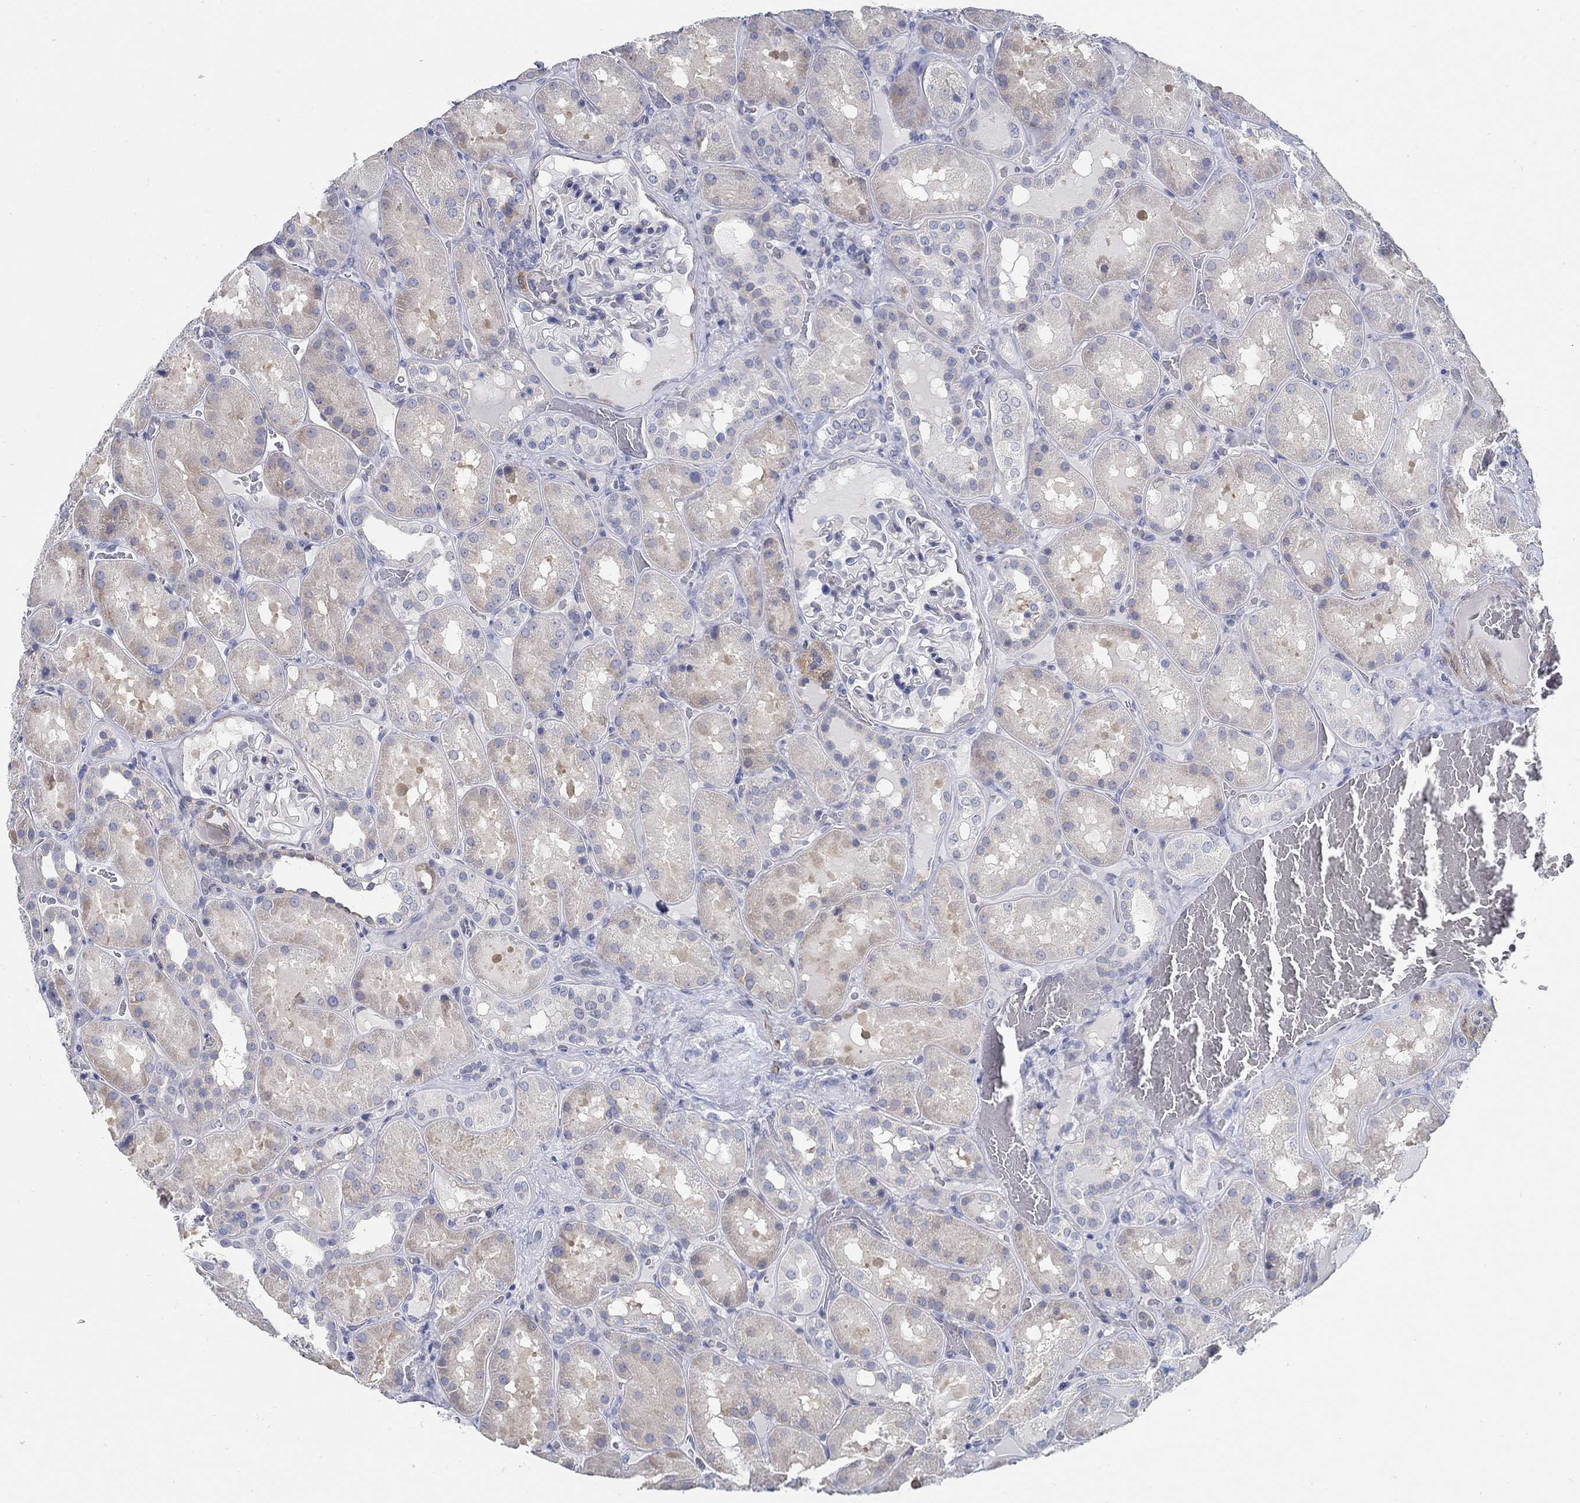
{"staining": {"intensity": "negative", "quantity": "none", "location": "none"}, "tissue": "kidney", "cell_type": "Cells in glomeruli", "image_type": "normal", "snomed": [{"axis": "morphology", "description": "Normal tissue, NOS"}, {"axis": "topography", "description": "Kidney"}], "caption": "DAB immunohistochemical staining of unremarkable human kidney exhibits no significant staining in cells in glomeruli.", "gene": "C15orf39", "patient": {"sex": "male", "age": 73}}